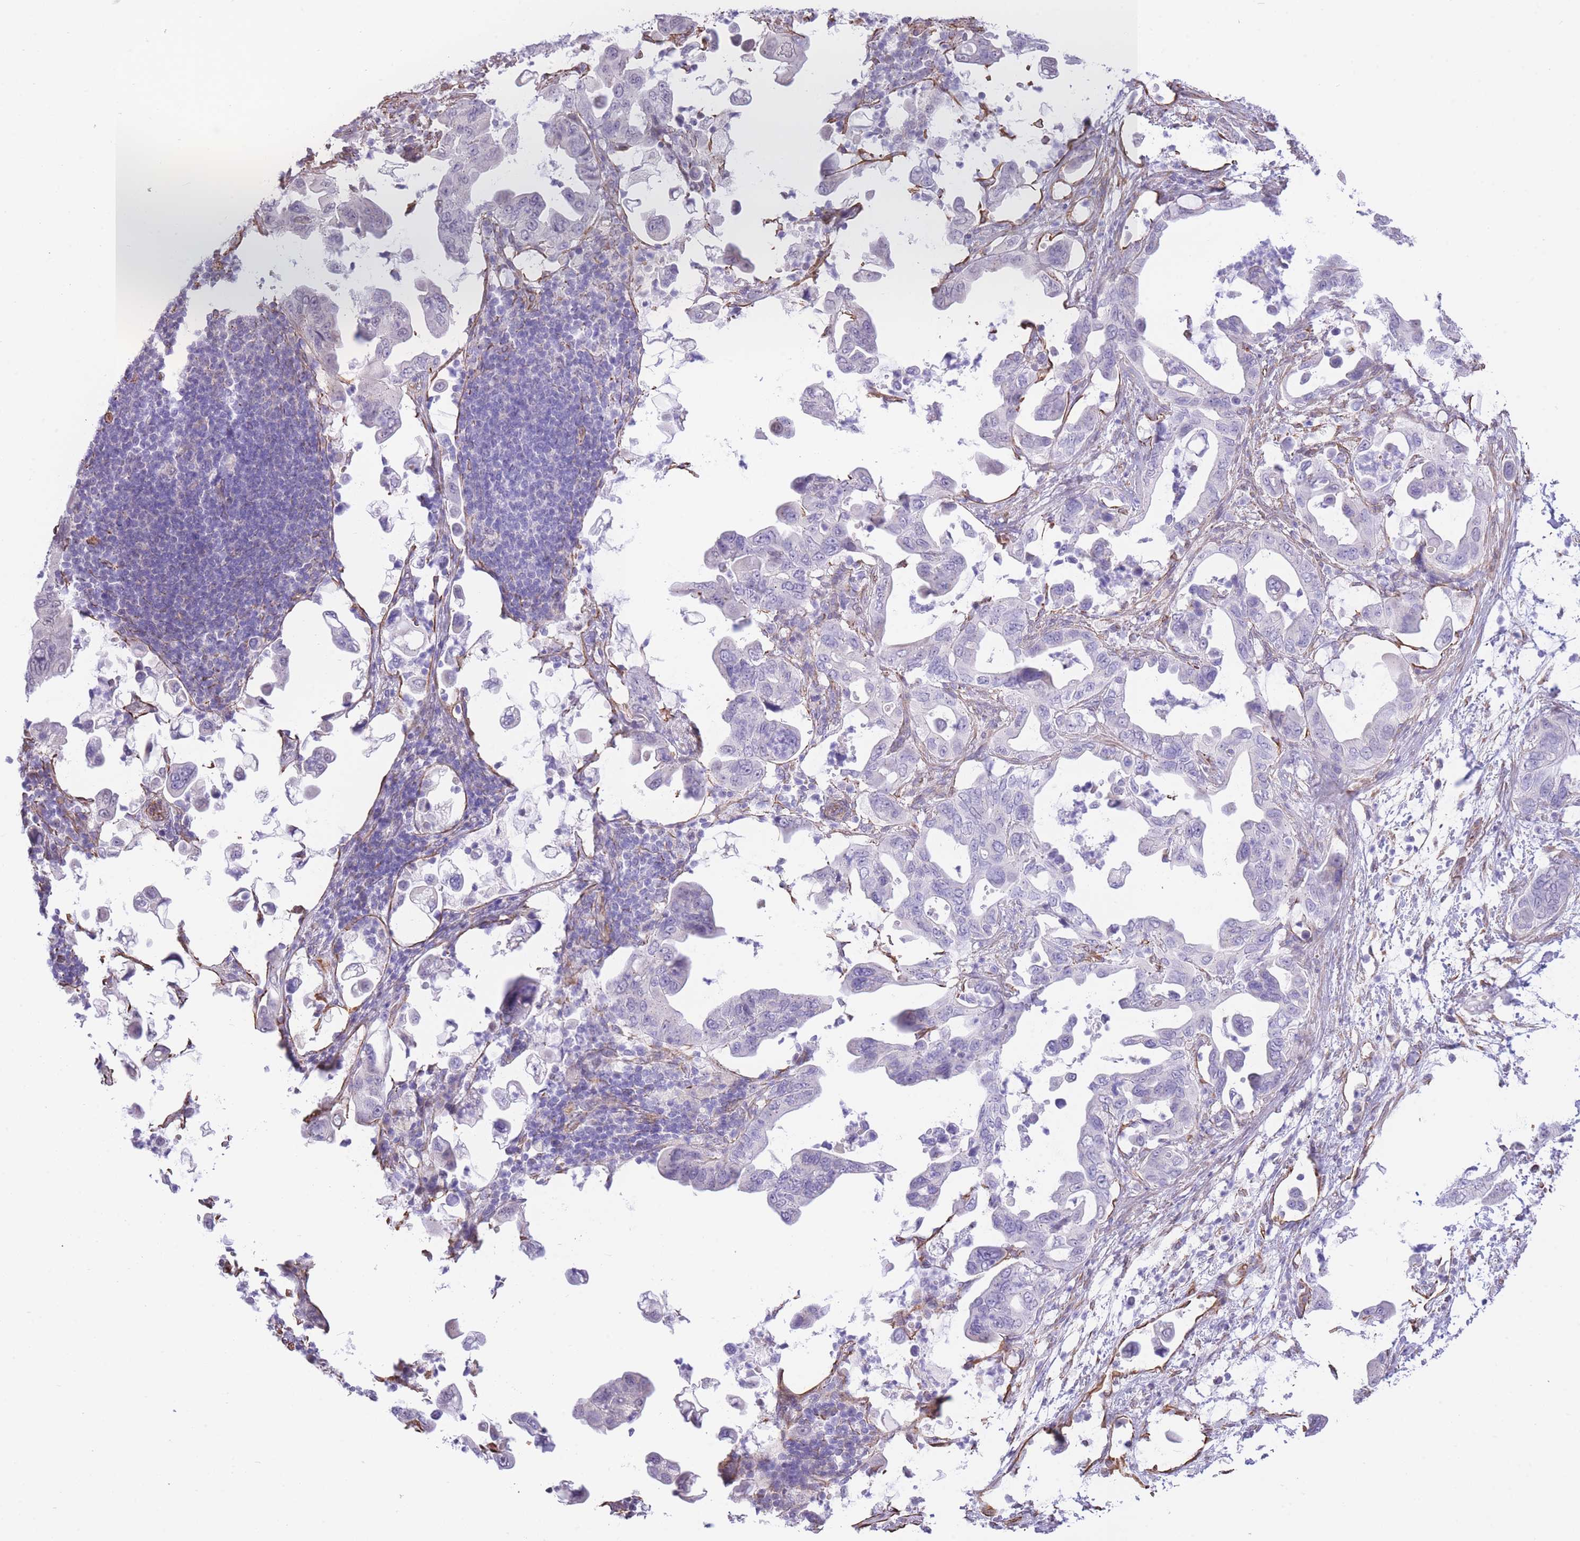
{"staining": {"intensity": "negative", "quantity": "none", "location": "none"}, "tissue": "pancreatic cancer", "cell_type": "Tumor cells", "image_type": "cancer", "snomed": [{"axis": "morphology", "description": "Adenocarcinoma, NOS"}, {"axis": "topography", "description": "Pancreas"}], "caption": "Pancreatic cancer (adenocarcinoma) stained for a protein using immunohistochemistry (IHC) shows no positivity tumor cells.", "gene": "PSG8", "patient": {"sex": "male", "age": 61}}